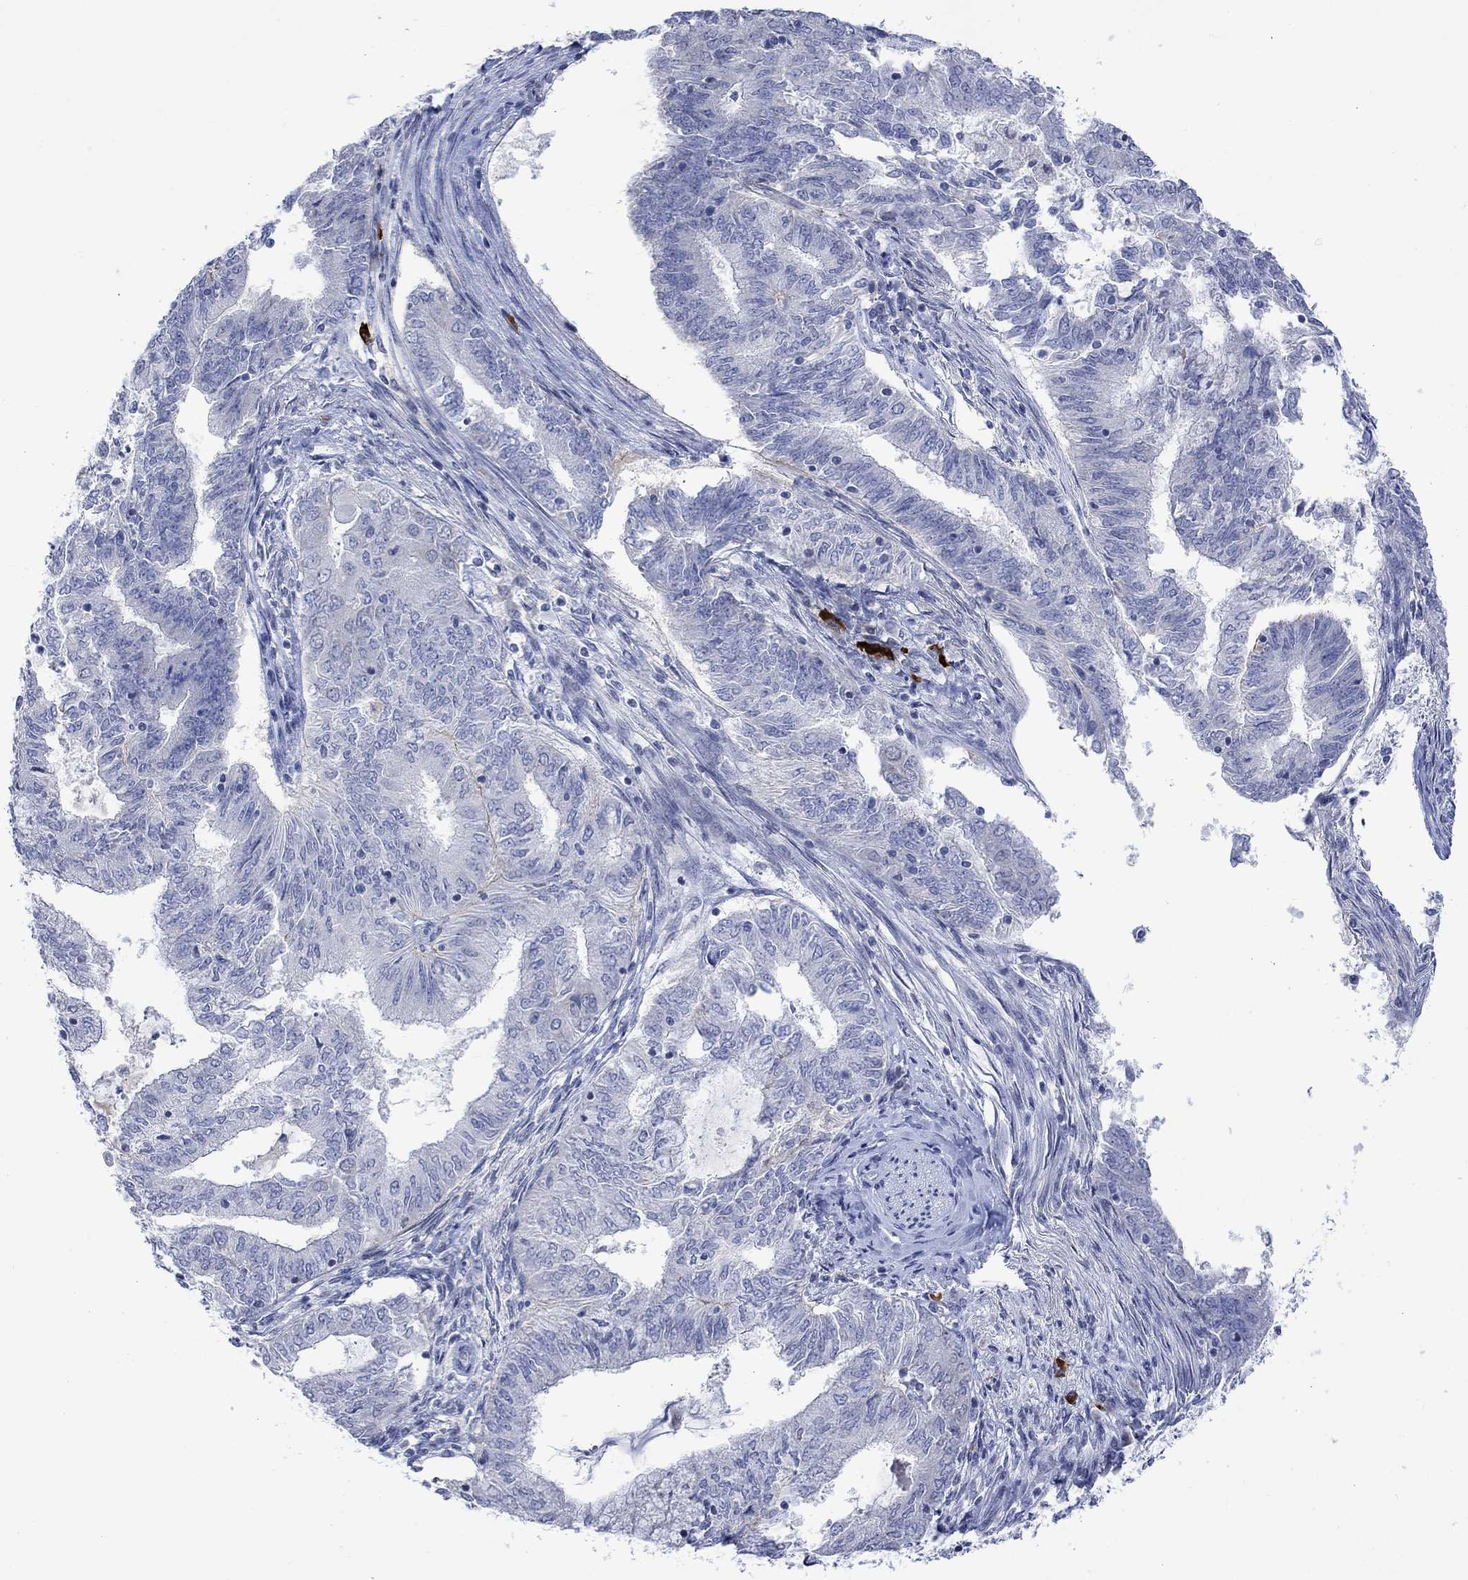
{"staining": {"intensity": "negative", "quantity": "none", "location": "none"}, "tissue": "endometrial cancer", "cell_type": "Tumor cells", "image_type": "cancer", "snomed": [{"axis": "morphology", "description": "Adenocarcinoma, NOS"}, {"axis": "topography", "description": "Endometrium"}], "caption": "High power microscopy micrograph of an IHC micrograph of endometrial cancer, revealing no significant positivity in tumor cells.", "gene": "DCX", "patient": {"sex": "female", "age": 62}}